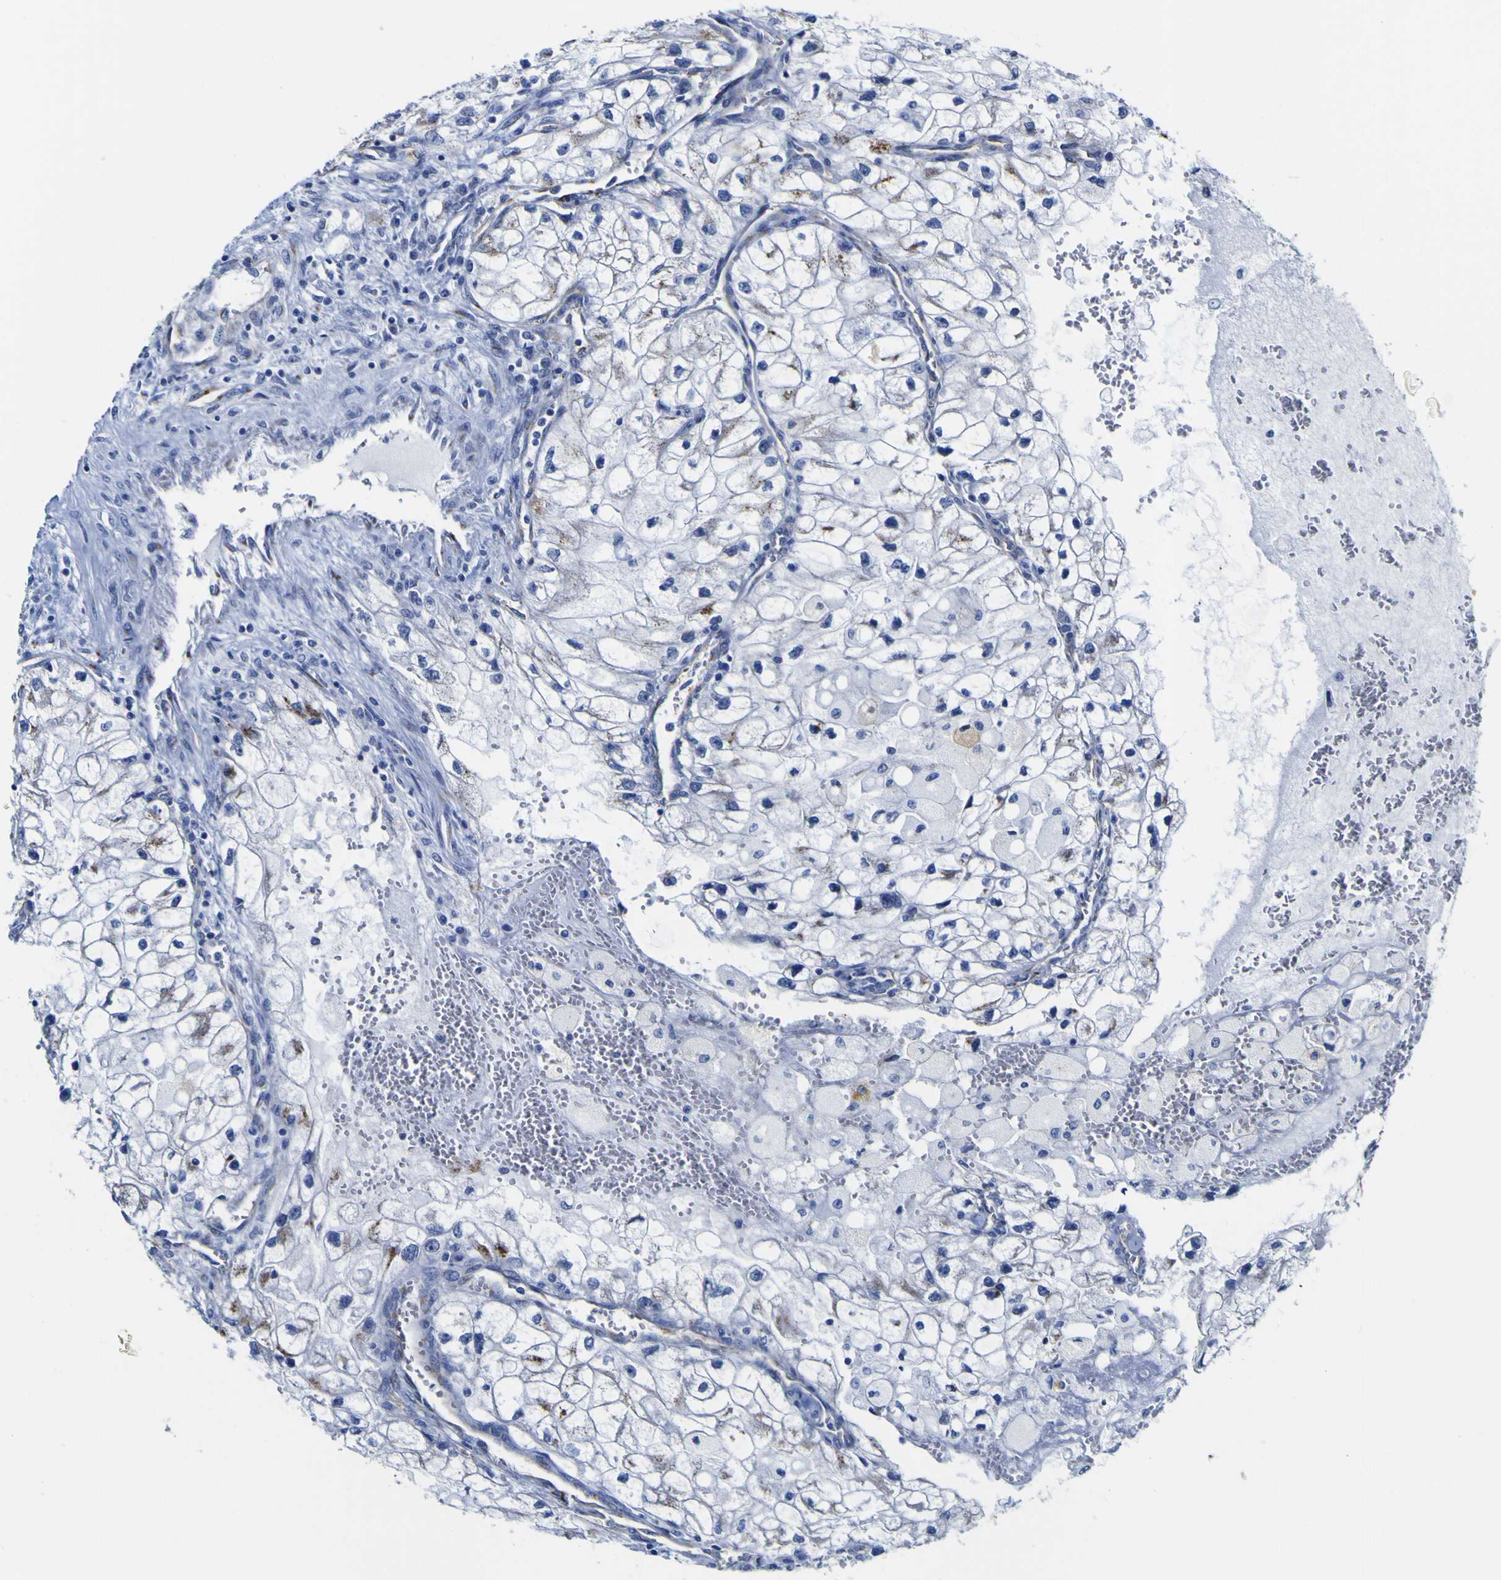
{"staining": {"intensity": "moderate", "quantity": "<25%", "location": "cytoplasmic/membranous"}, "tissue": "renal cancer", "cell_type": "Tumor cells", "image_type": "cancer", "snomed": [{"axis": "morphology", "description": "Adenocarcinoma, NOS"}, {"axis": "topography", "description": "Kidney"}], "caption": "Brown immunohistochemical staining in human renal adenocarcinoma displays moderate cytoplasmic/membranous positivity in about <25% of tumor cells.", "gene": "GOLM1", "patient": {"sex": "female", "age": 70}}